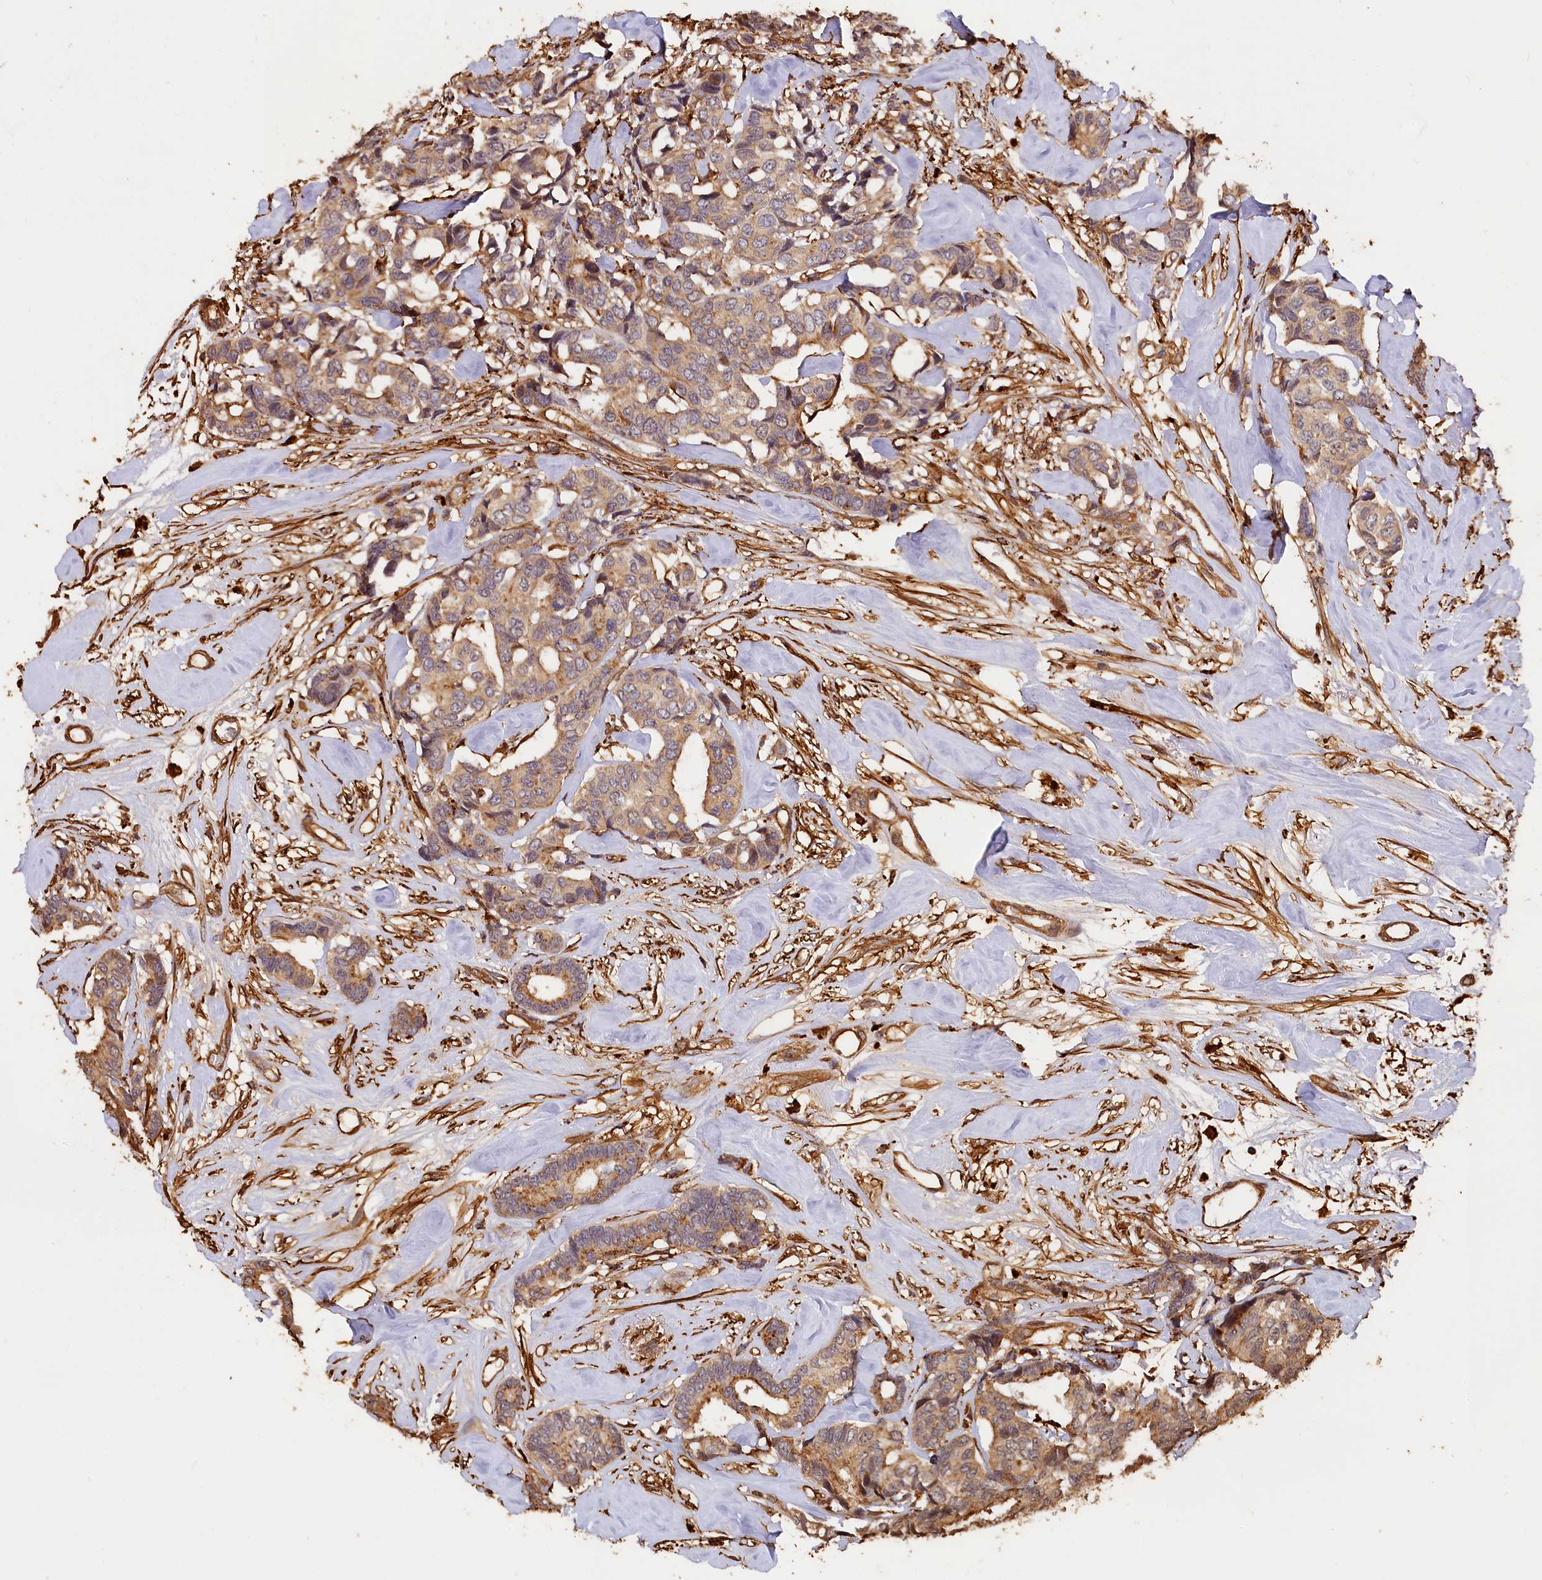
{"staining": {"intensity": "moderate", "quantity": "25%-75%", "location": "cytoplasmic/membranous,nuclear"}, "tissue": "breast cancer", "cell_type": "Tumor cells", "image_type": "cancer", "snomed": [{"axis": "morphology", "description": "Duct carcinoma"}, {"axis": "topography", "description": "Breast"}], "caption": "Protein analysis of breast cancer tissue shows moderate cytoplasmic/membranous and nuclear staining in about 25%-75% of tumor cells. (Brightfield microscopy of DAB IHC at high magnification).", "gene": "MMP15", "patient": {"sex": "female", "age": 87}}